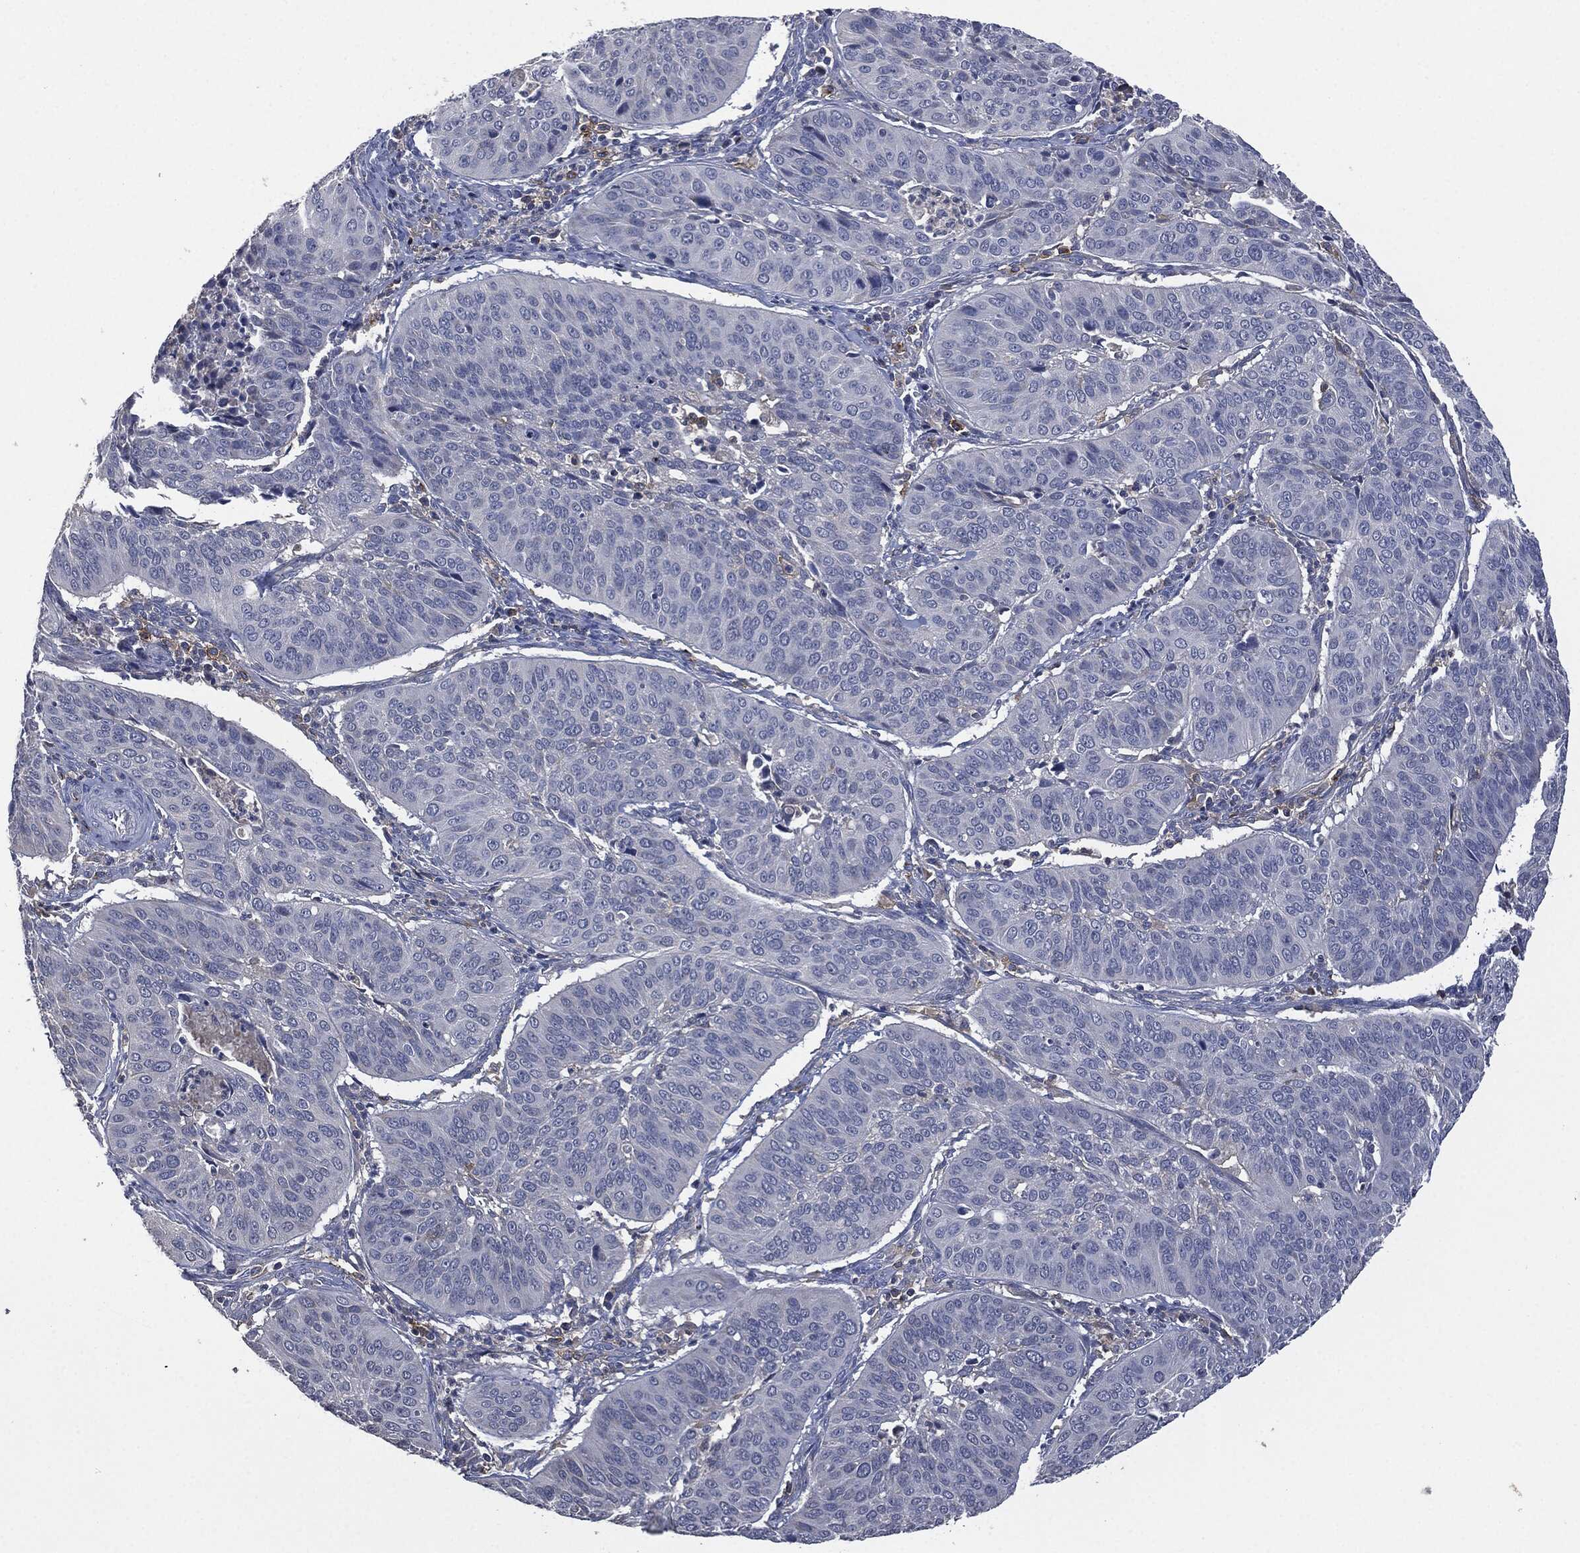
{"staining": {"intensity": "negative", "quantity": "none", "location": "none"}, "tissue": "cervical cancer", "cell_type": "Tumor cells", "image_type": "cancer", "snomed": [{"axis": "morphology", "description": "Normal tissue, NOS"}, {"axis": "morphology", "description": "Squamous cell carcinoma, NOS"}, {"axis": "topography", "description": "Cervix"}], "caption": "Tumor cells show no significant protein staining in cervical cancer.", "gene": "CD33", "patient": {"sex": "female", "age": 39}}